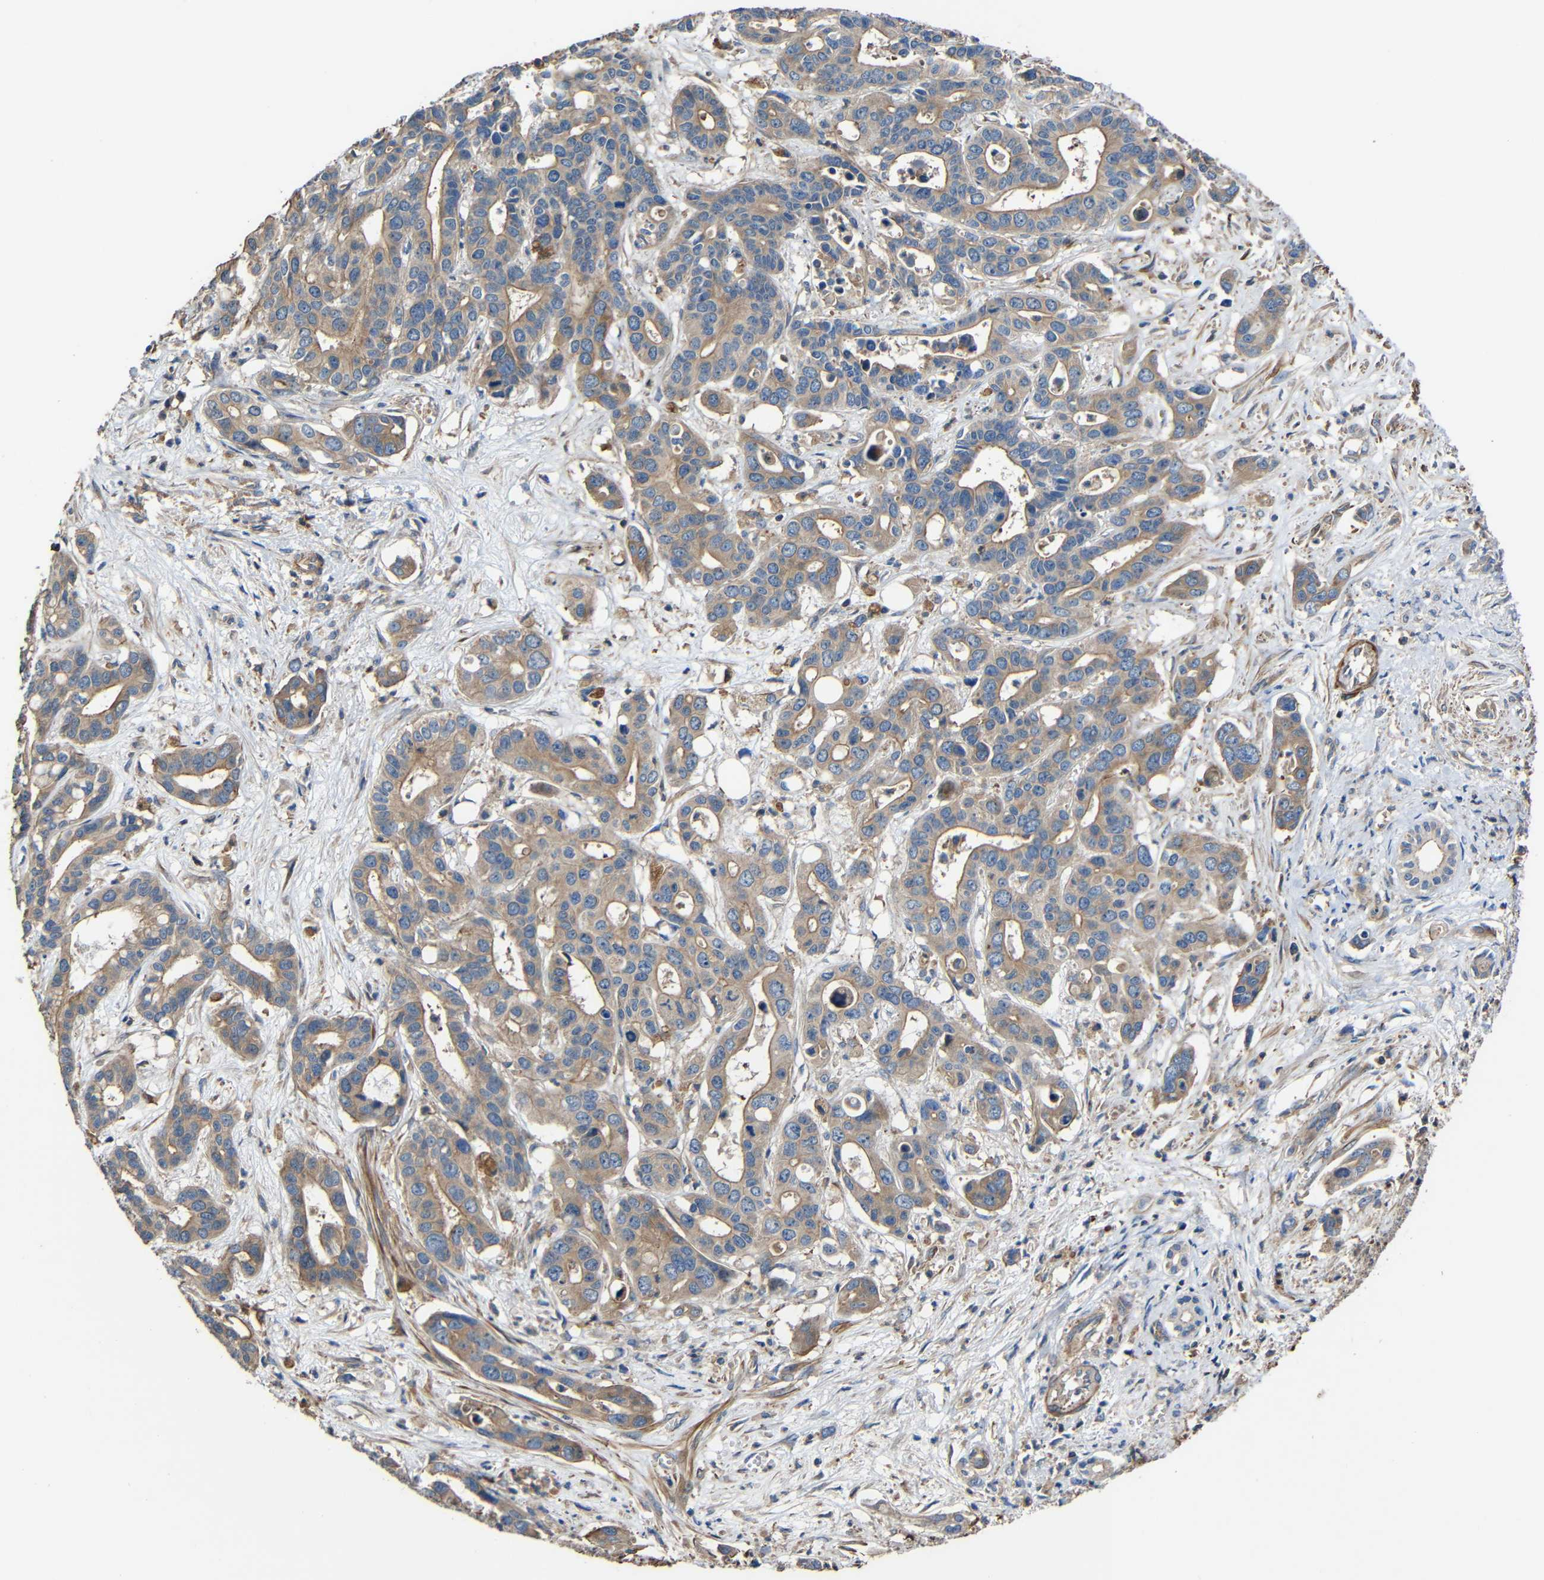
{"staining": {"intensity": "weak", "quantity": ">75%", "location": "cytoplasmic/membranous"}, "tissue": "liver cancer", "cell_type": "Tumor cells", "image_type": "cancer", "snomed": [{"axis": "morphology", "description": "Cholangiocarcinoma"}, {"axis": "topography", "description": "Liver"}], "caption": "Liver cancer stained with a protein marker demonstrates weak staining in tumor cells.", "gene": "RHOT2", "patient": {"sex": "female", "age": 65}}